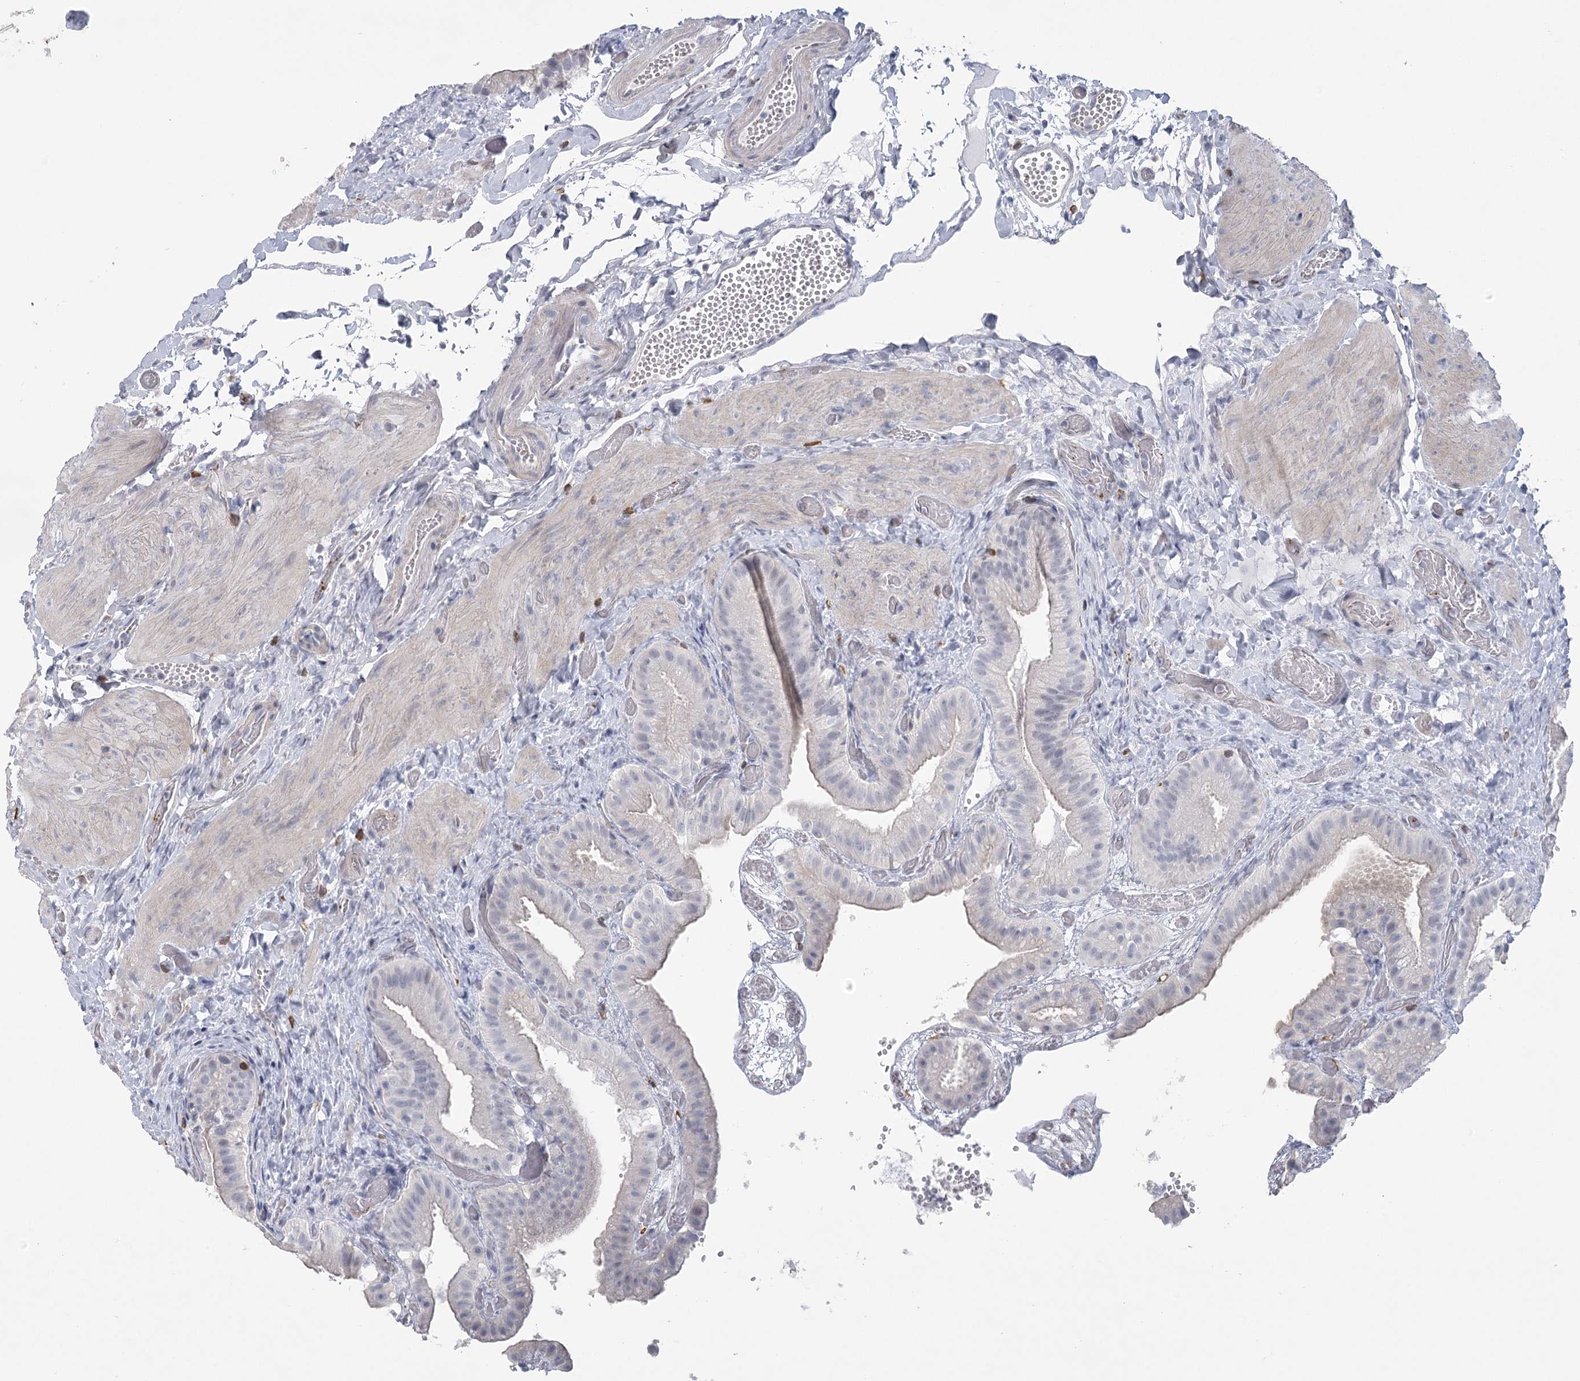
{"staining": {"intensity": "negative", "quantity": "none", "location": "none"}, "tissue": "gallbladder", "cell_type": "Glandular cells", "image_type": "normal", "snomed": [{"axis": "morphology", "description": "Normal tissue, NOS"}, {"axis": "topography", "description": "Gallbladder"}], "caption": "A high-resolution micrograph shows IHC staining of benign gallbladder, which exhibits no significant expression in glandular cells.", "gene": "FAM76B", "patient": {"sex": "female", "age": 64}}